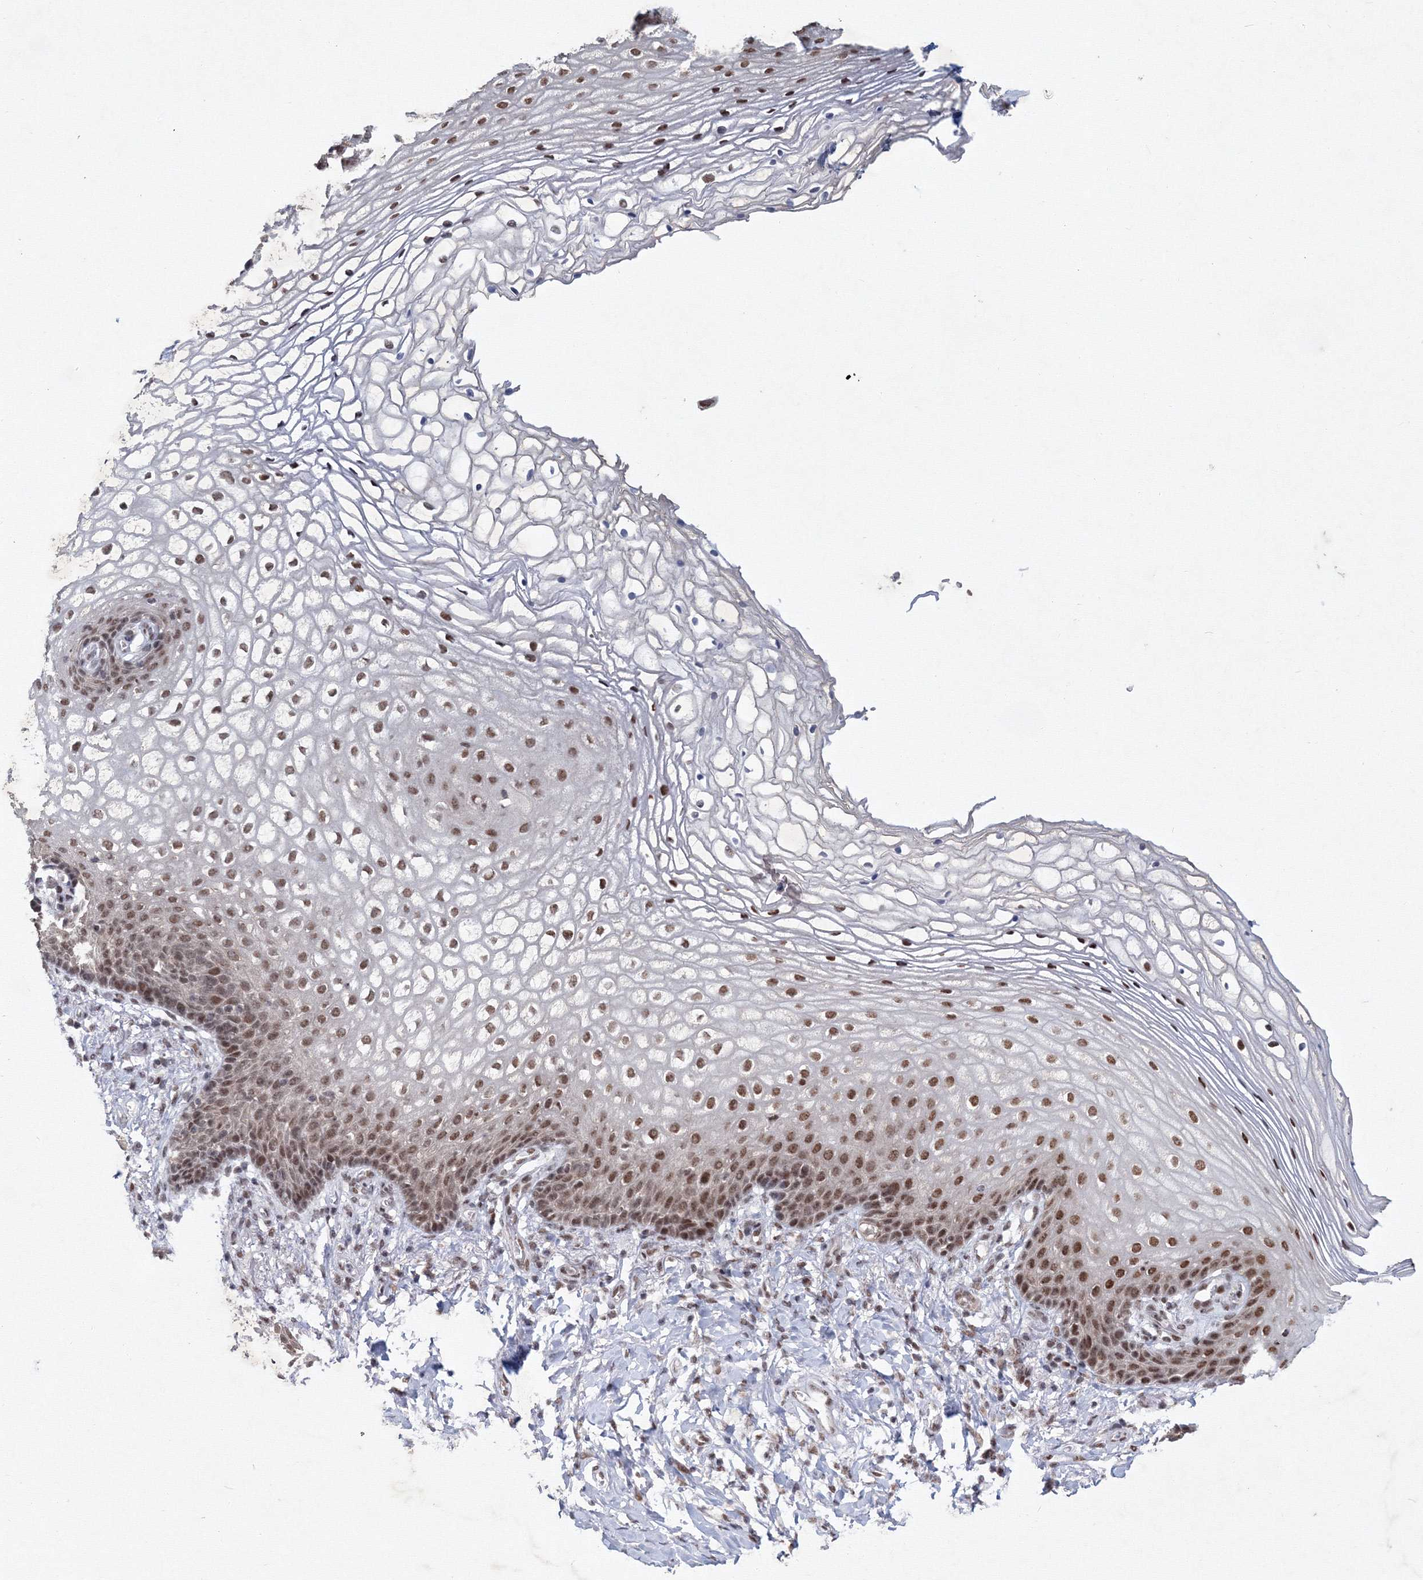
{"staining": {"intensity": "moderate", "quantity": ">75%", "location": "nuclear"}, "tissue": "vagina", "cell_type": "Squamous epithelial cells", "image_type": "normal", "snomed": [{"axis": "morphology", "description": "Normal tissue, NOS"}, {"axis": "topography", "description": "Vagina"}], "caption": "A high-resolution micrograph shows immunohistochemistry staining of unremarkable vagina, which reveals moderate nuclear expression in approximately >75% of squamous epithelial cells. The staining was performed using DAB to visualize the protein expression in brown, while the nuclei were stained in blue with hematoxylin (Magnification: 20x).", "gene": "SF3B6", "patient": {"sex": "female", "age": 60}}